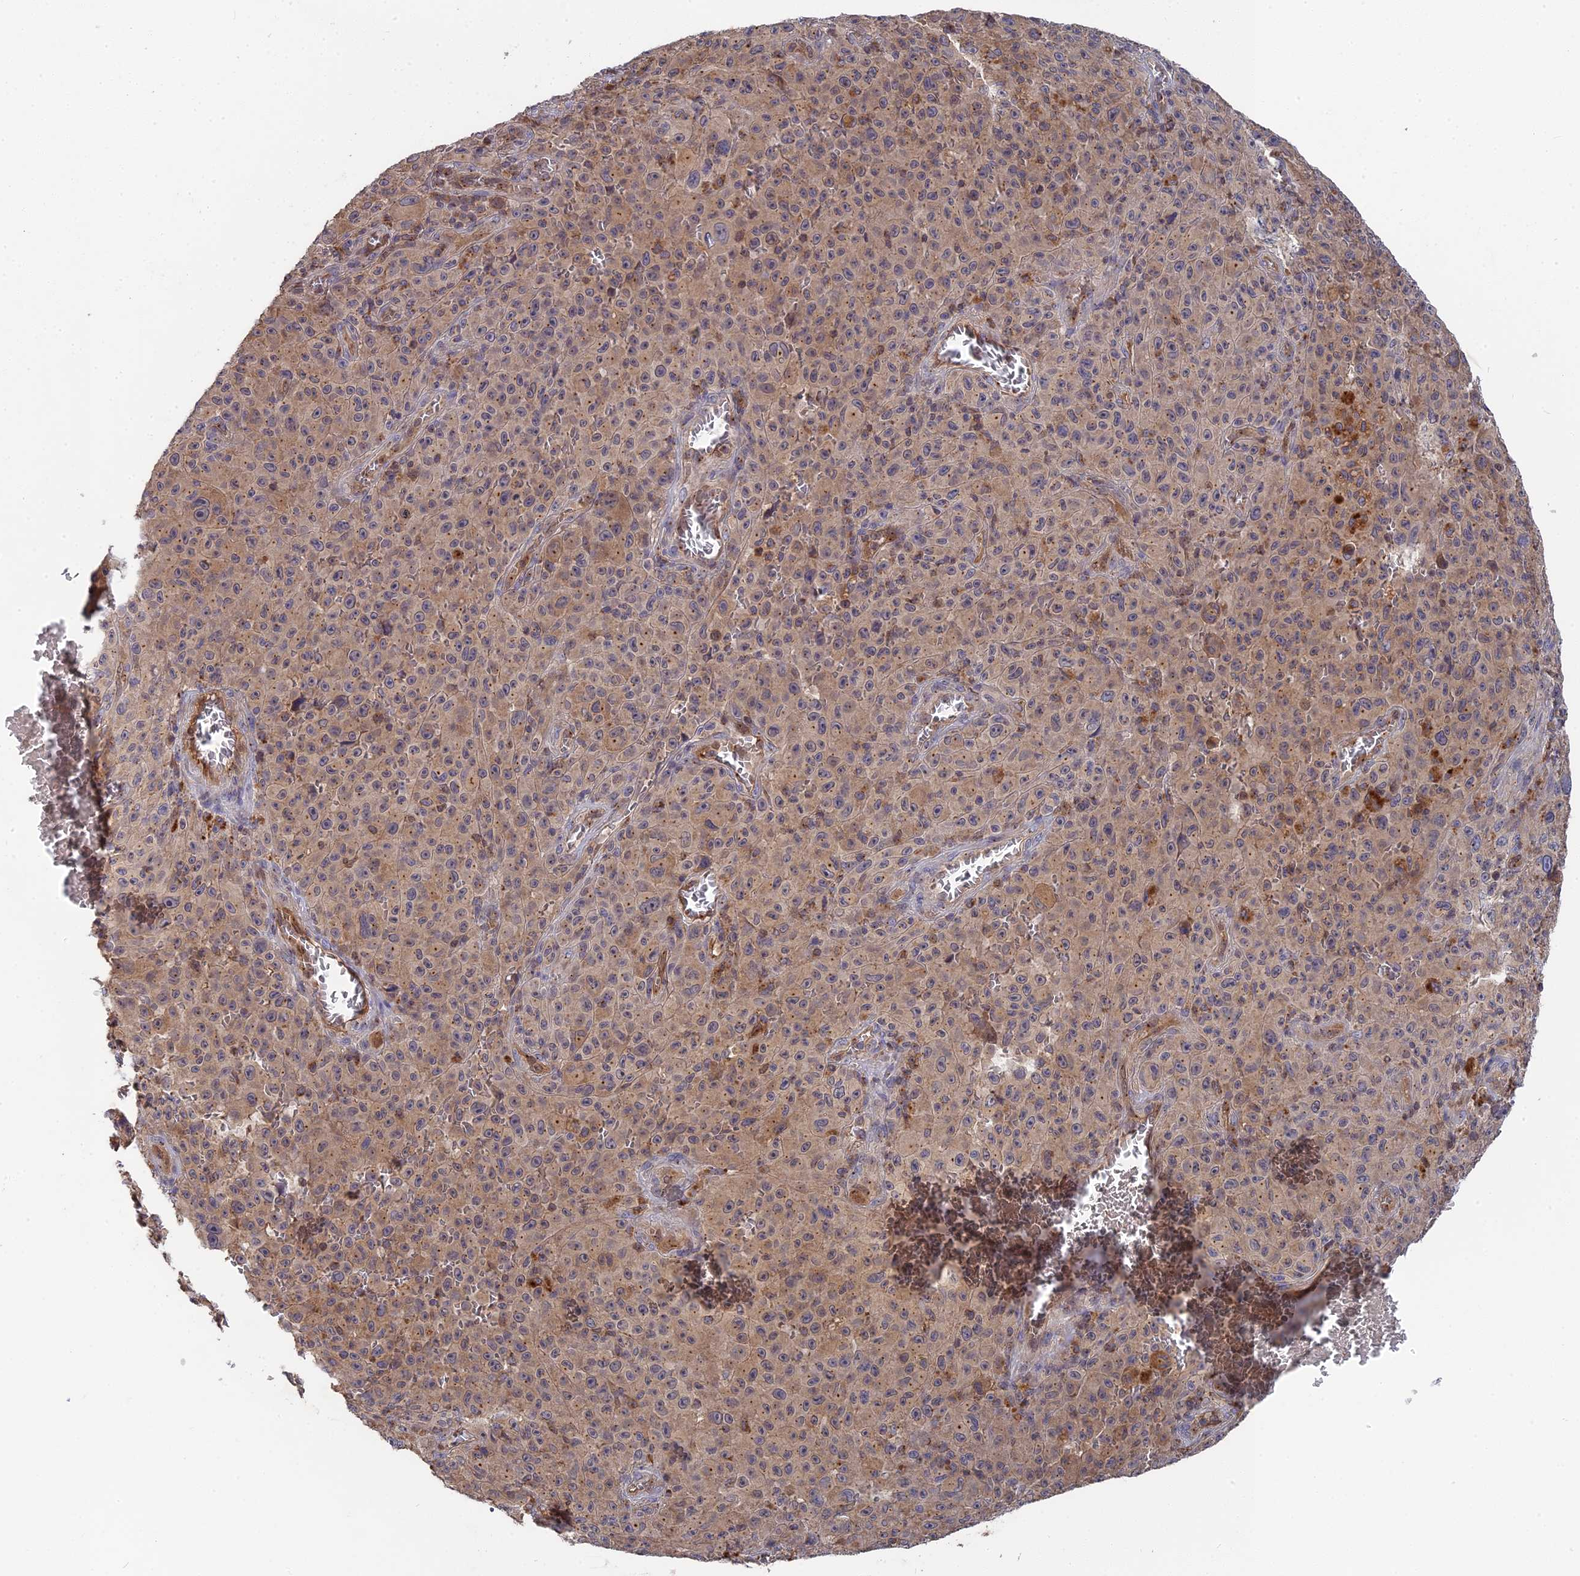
{"staining": {"intensity": "weak", "quantity": ">75%", "location": "cytoplasmic/membranous"}, "tissue": "melanoma", "cell_type": "Tumor cells", "image_type": "cancer", "snomed": [{"axis": "morphology", "description": "Malignant melanoma, NOS"}, {"axis": "topography", "description": "Skin"}], "caption": "DAB immunohistochemical staining of human malignant melanoma shows weak cytoplasmic/membranous protein staining in about >75% of tumor cells.", "gene": "RPIA", "patient": {"sex": "female", "age": 82}}